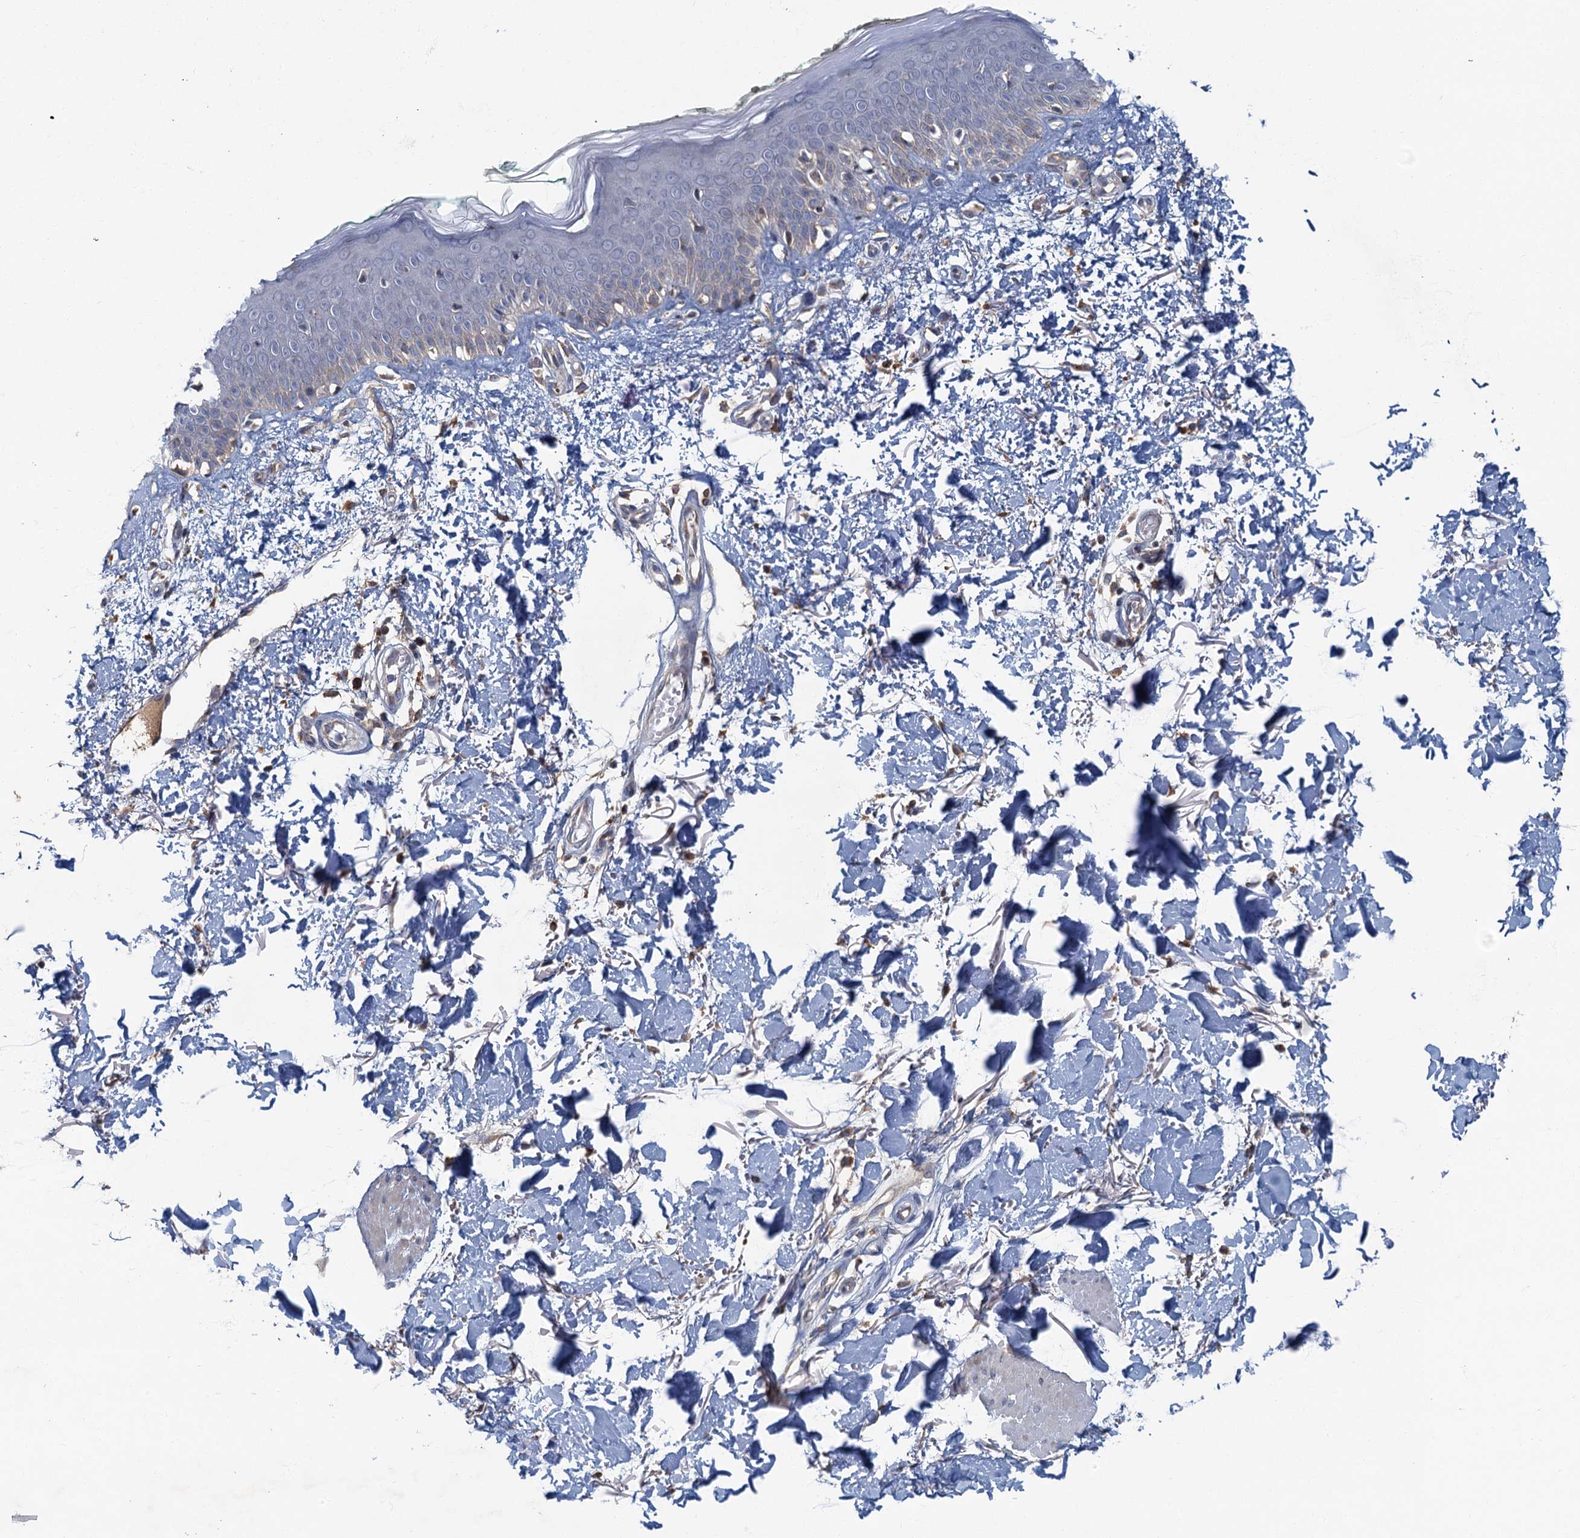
{"staining": {"intensity": "negative", "quantity": "none", "location": "none"}, "tissue": "skin", "cell_type": "Fibroblasts", "image_type": "normal", "snomed": [{"axis": "morphology", "description": "Normal tissue, NOS"}, {"axis": "topography", "description": "Skin"}], "caption": "Fibroblasts show no significant staining in benign skin.", "gene": "SPDYC", "patient": {"sex": "male", "age": 62}}